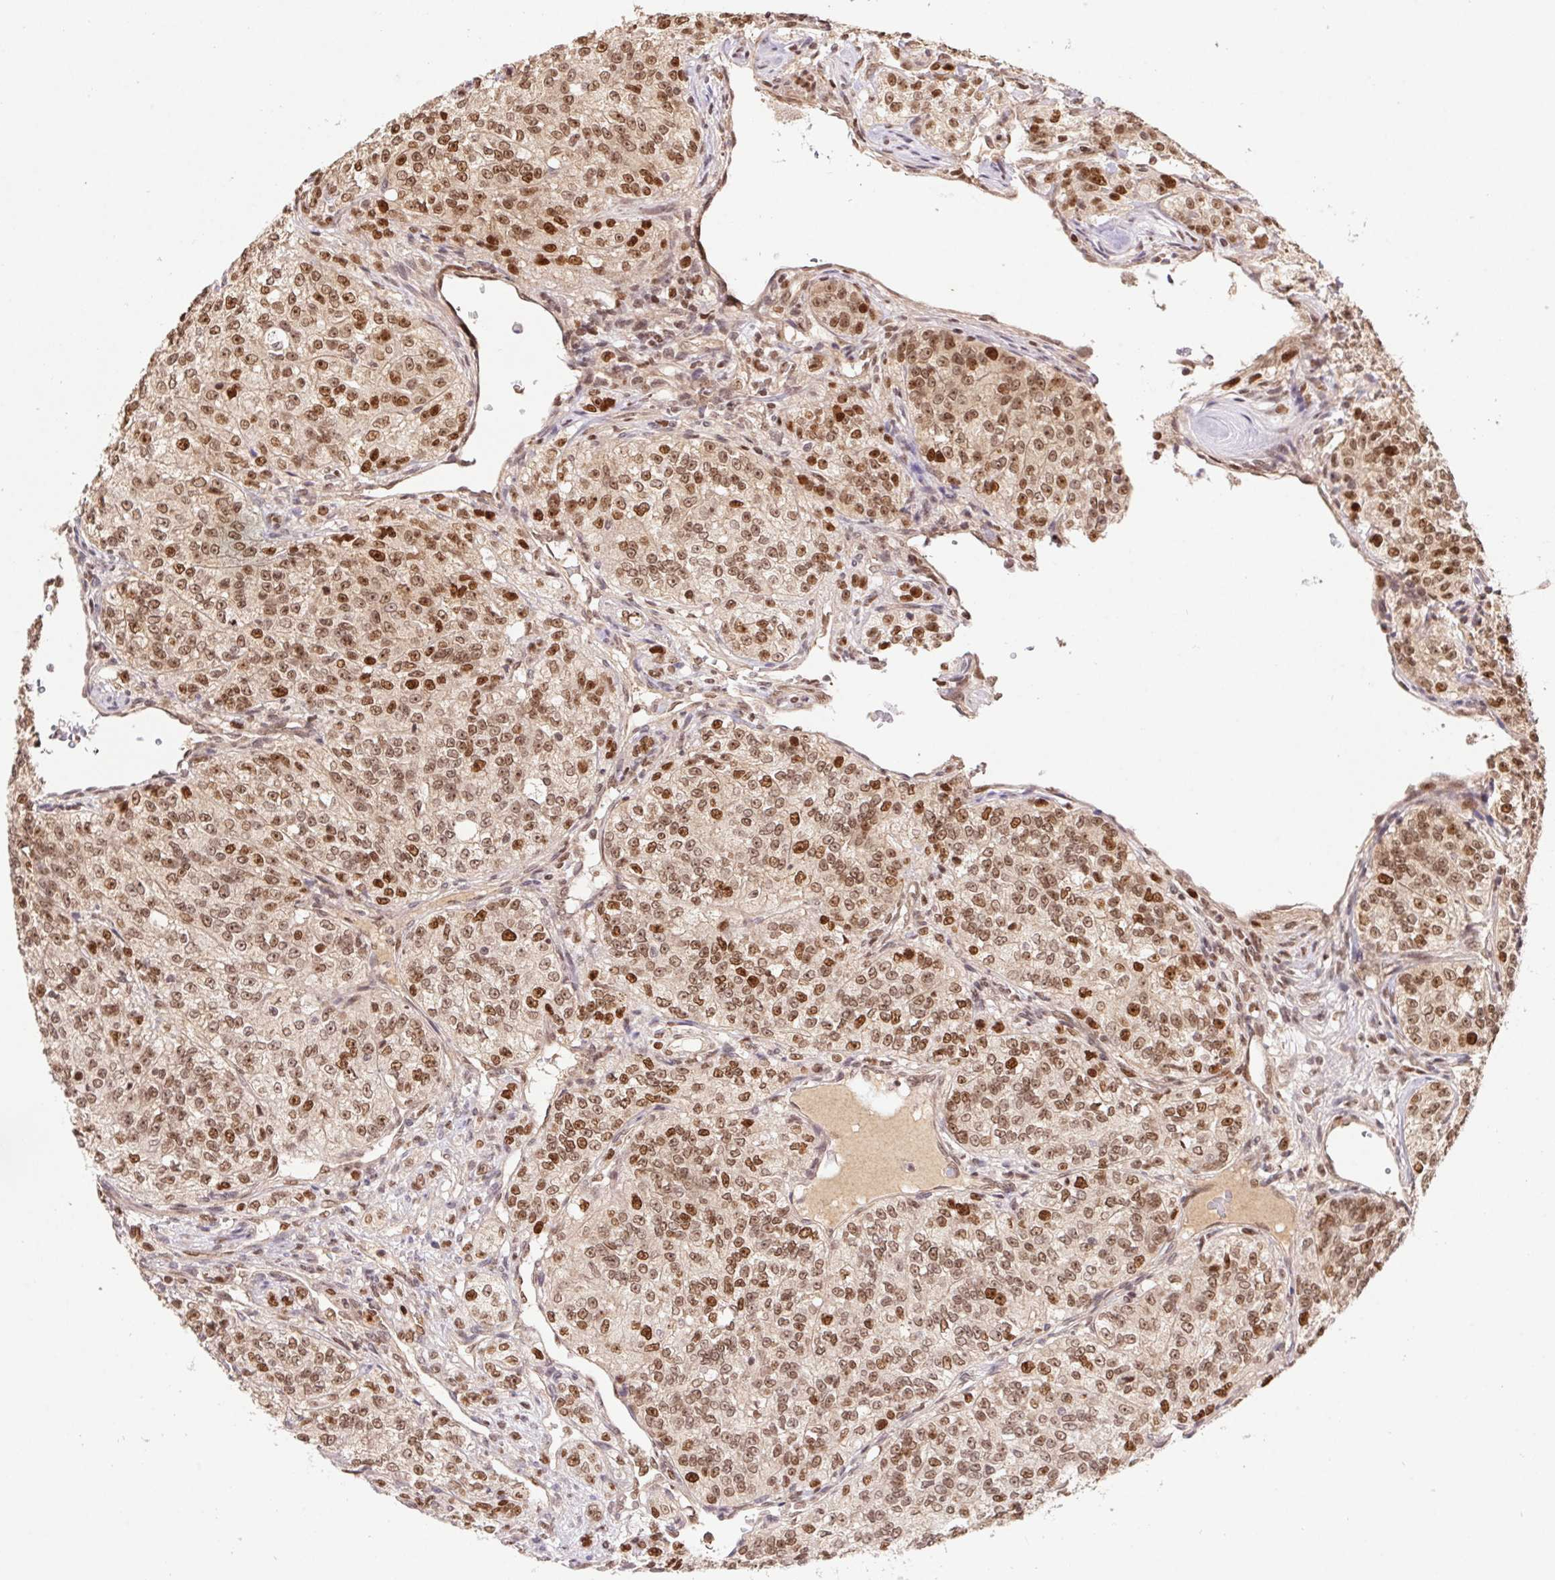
{"staining": {"intensity": "moderate", "quantity": ">75%", "location": "nuclear"}, "tissue": "renal cancer", "cell_type": "Tumor cells", "image_type": "cancer", "snomed": [{"axis": "morphology", "description": "Adenocarcinoma, NOS"}, {"axis": "topography", "description": "Kidney"}], "caption": "Immunohistochemistry (IHC) photomicrograph of neoplastic tissue: human adenocarcinoma (renal) stained using immunohistochemistry (IHC) displays medium levels of moderate protein expression localized specifically in the nuclear of tumor cells, appearing as a nuclear brown color.", "gene": "POLD3", "patient": {"sex": "female", "age": 63}}